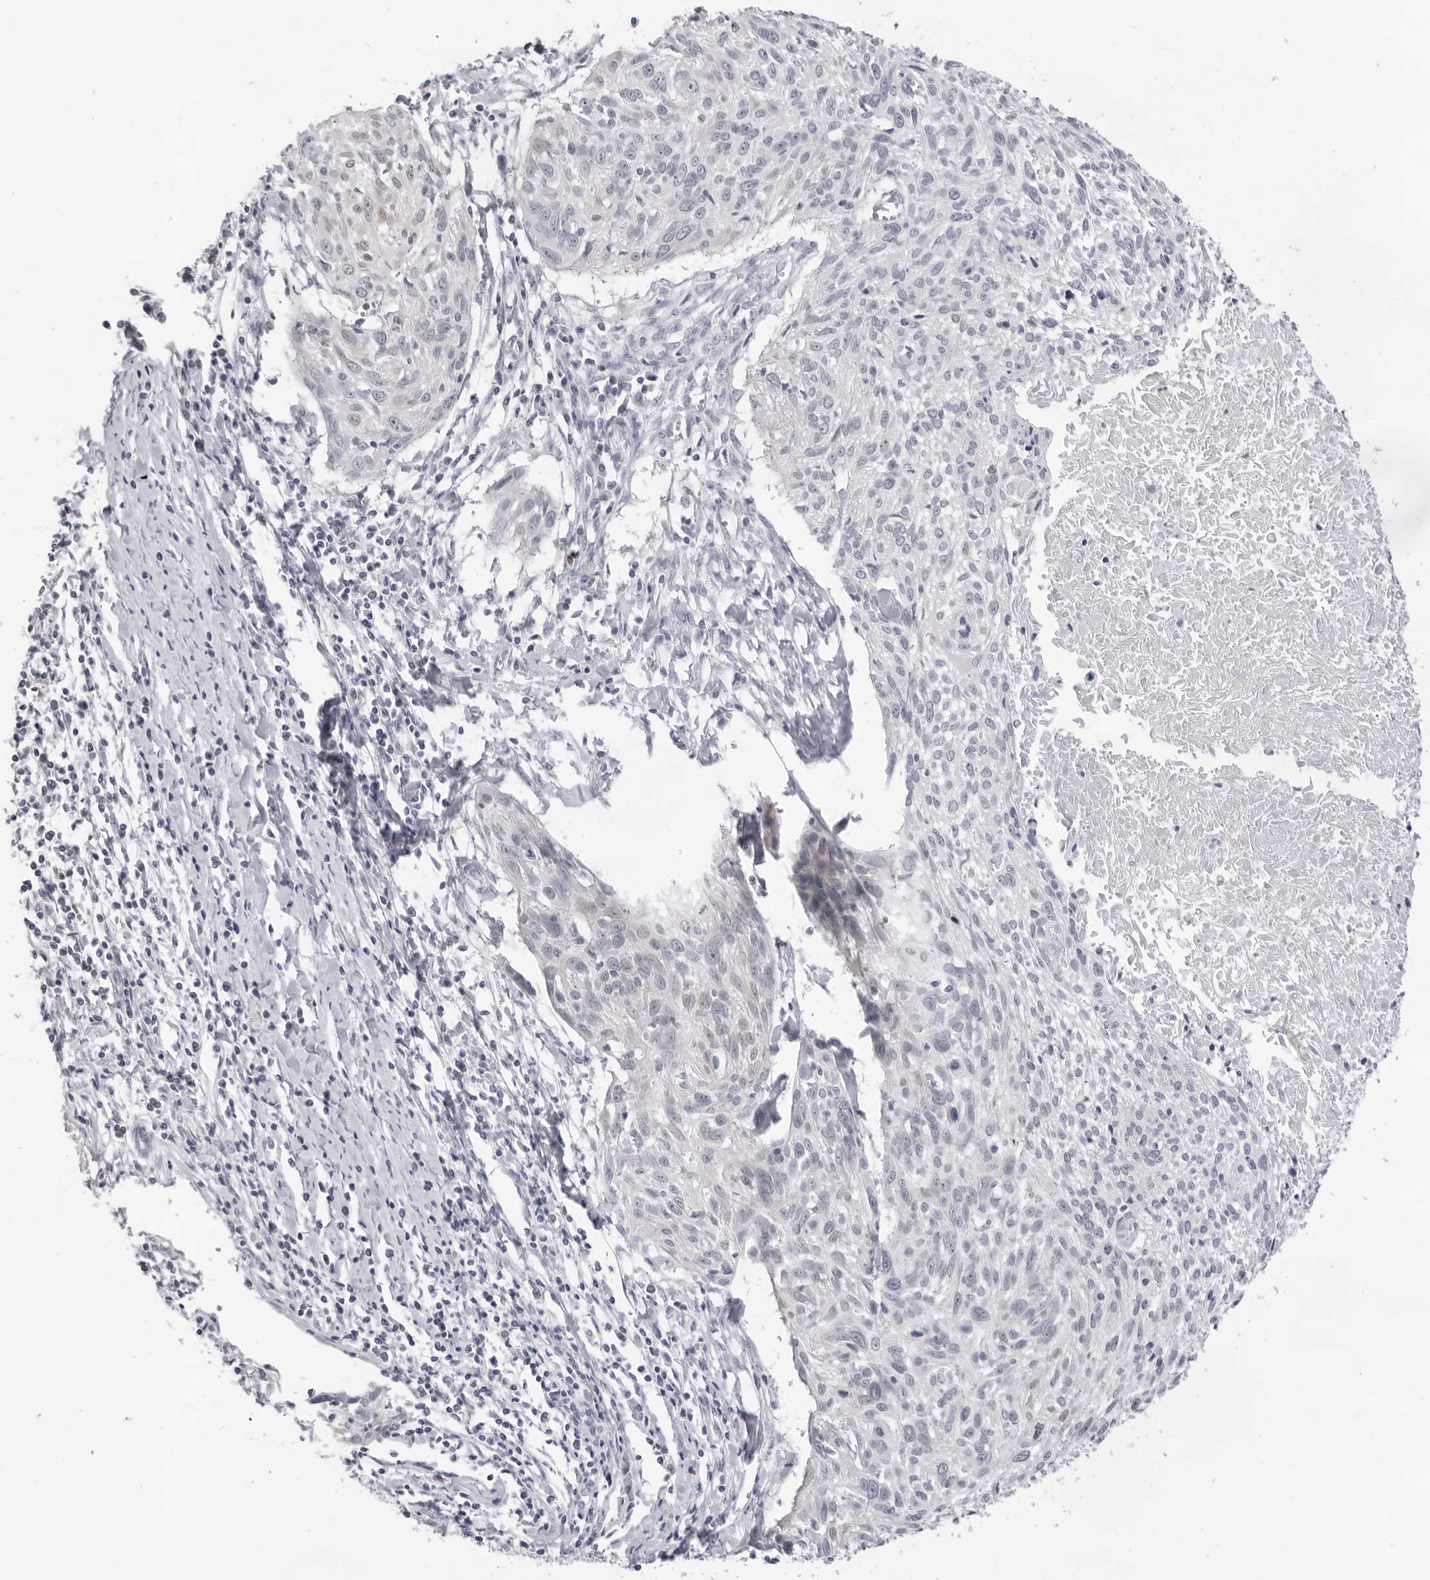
{"staining": {"intensity": "negative", "quantity": "none", "location": "none"}, "tissue": "cervical cancer", "cell_type": "Tumor cells", "image_type": "cancer", "snomed": [{"axis": "morphology", "description": "Squamous cell carcinoma, NOS"}, {"axis": "topography", "description": "Cervix"}], "caption": "An IHC micrograph of cervical cancer (squamous cell carcinoma) is shown. There is no staining in tumor cells of cervical cancer (squamous cell carcinoma). Brightfield microscopy of immunohistochemistry stained with DAB (3,3'-diaminobenzidine) (brown) and hematoxylin (blue), captured at high magnification.", "gene": "FDPS", "patient": {"sex": "female", "age": 51}}